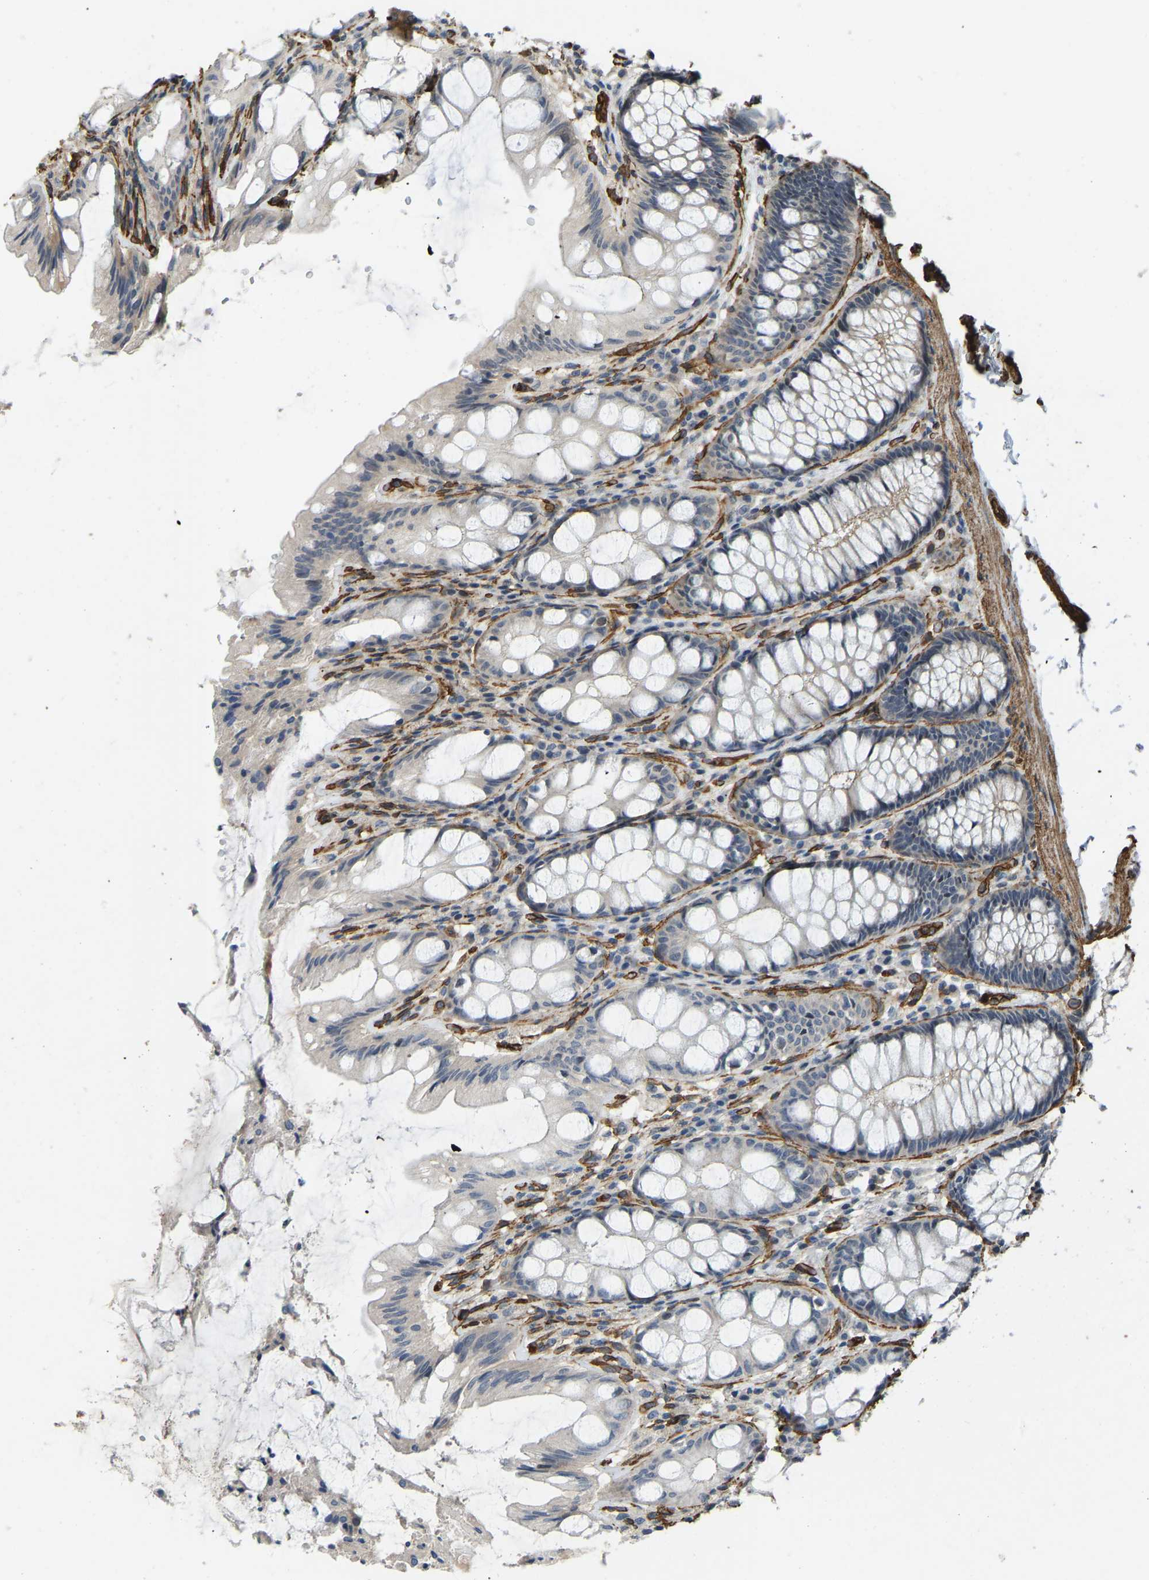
{"staining": {"intensity": "strong", "quantity": ">75%", "location": "cytoplasmic/membranous"}, "tissue": "colon", "cell_type": "Endothelial cells", "image_type": "normal", "snomed": [{"axis": "morphology", "description": "Normal tissue, NOS"}, {"axis": "topography", "description": "Colon"}], "caption": "Colon was stained to show a protein in brown. There is high levels of strong cytoplasmic/membranous positivity in about >75% of endothelial cells.", "gene": "NMB", "patient": {"sex": "male", "age": 47}}